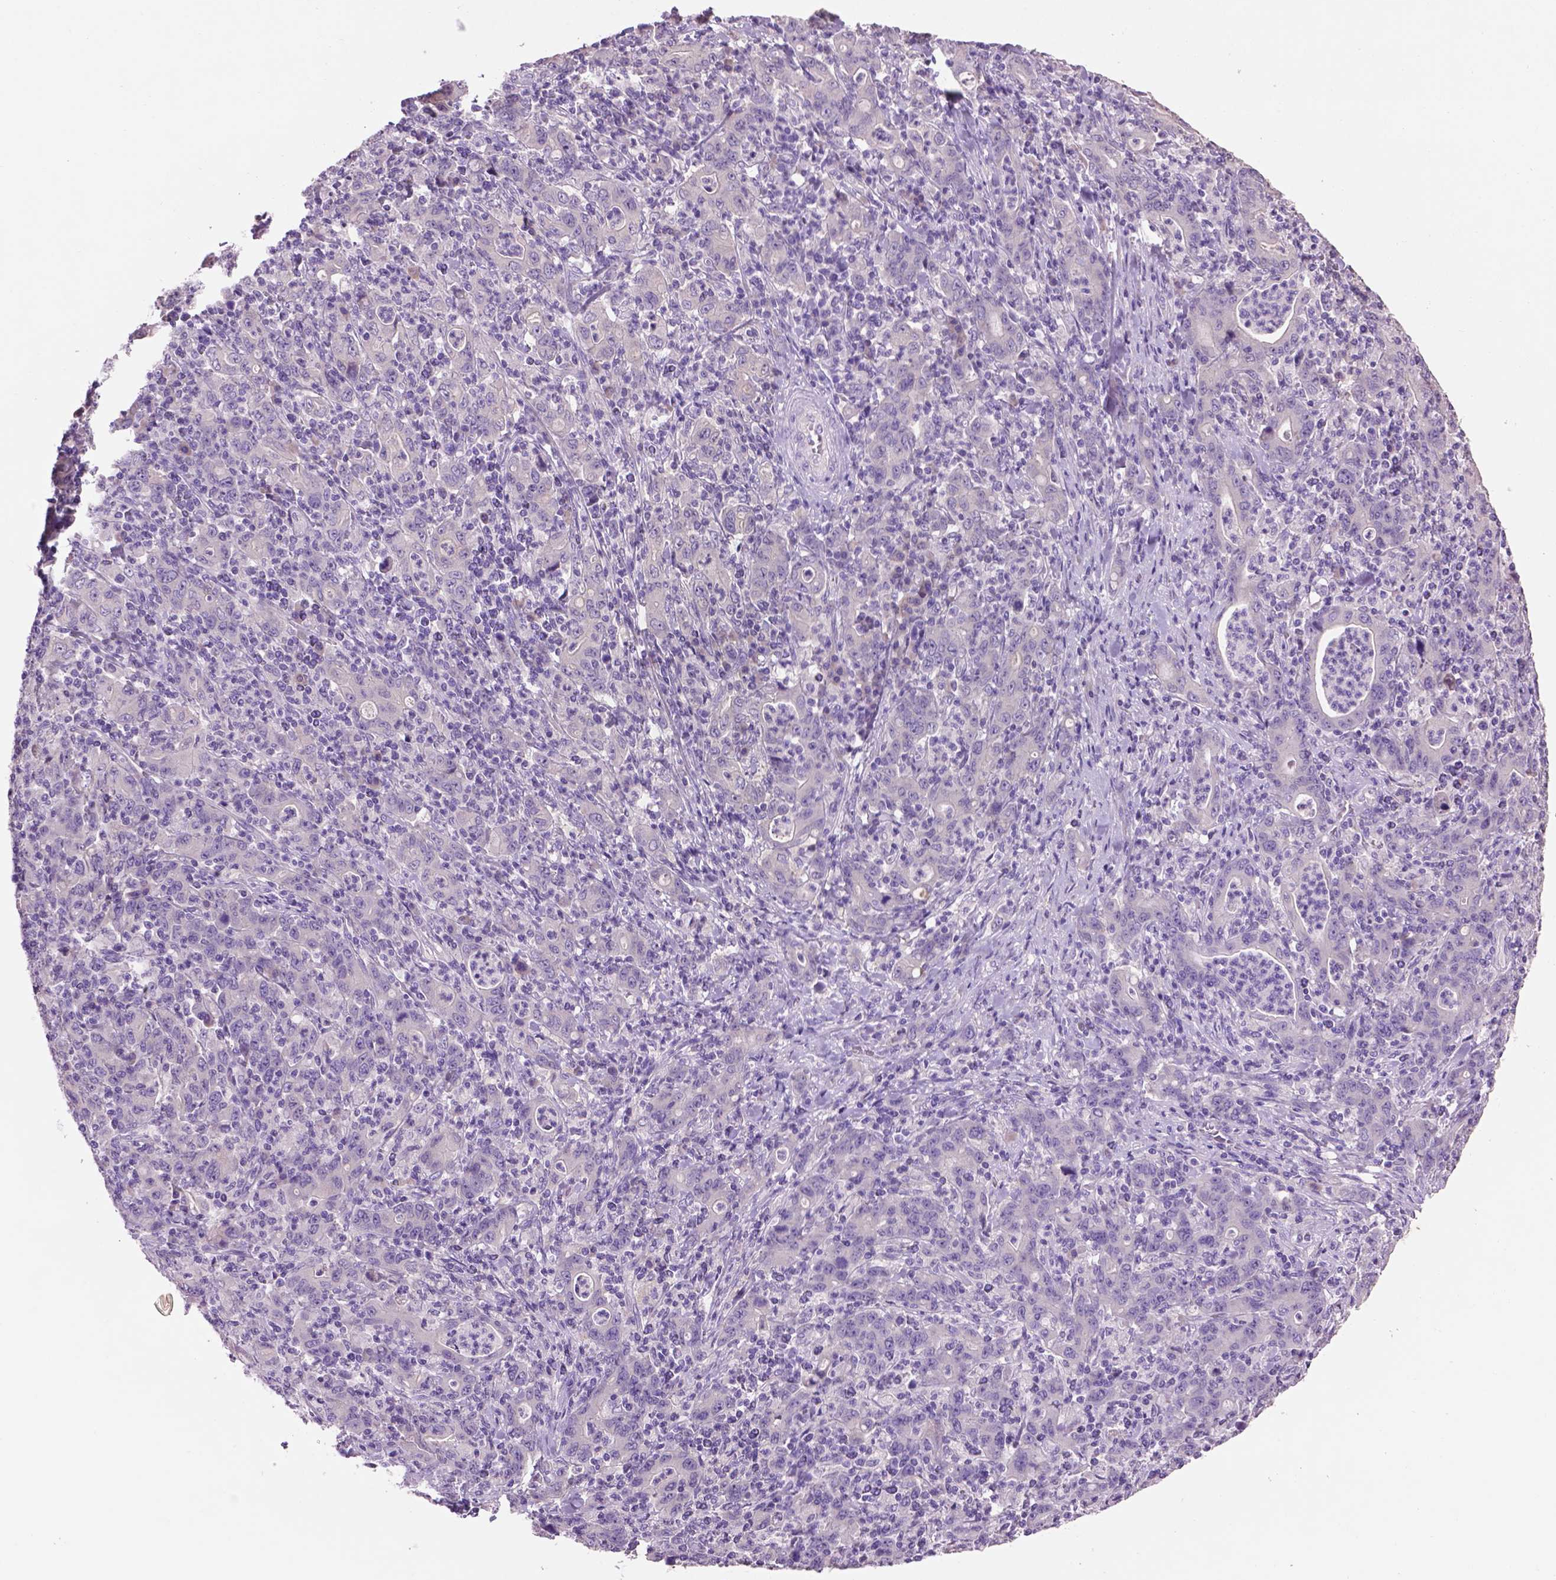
{"staining": {"intensity": "negative", "quantity": "none", "location": "none"}, "tissue": "stomach cancer", "cell_type": "Tumor cells", "image_type": "cancer", "snomed": [{"axis": "morphology", "description": "Adenocarcinoma, NOS"}, {"axis": "topography", "description": "Stomach, upper"}], "caption": "Immunohistochemical staining of stomach adenocarcinoma demonstrates no significant expression in tumor cells.", "gene": "CRYBA4", "patient": {"sex": "male", "age": 69}}